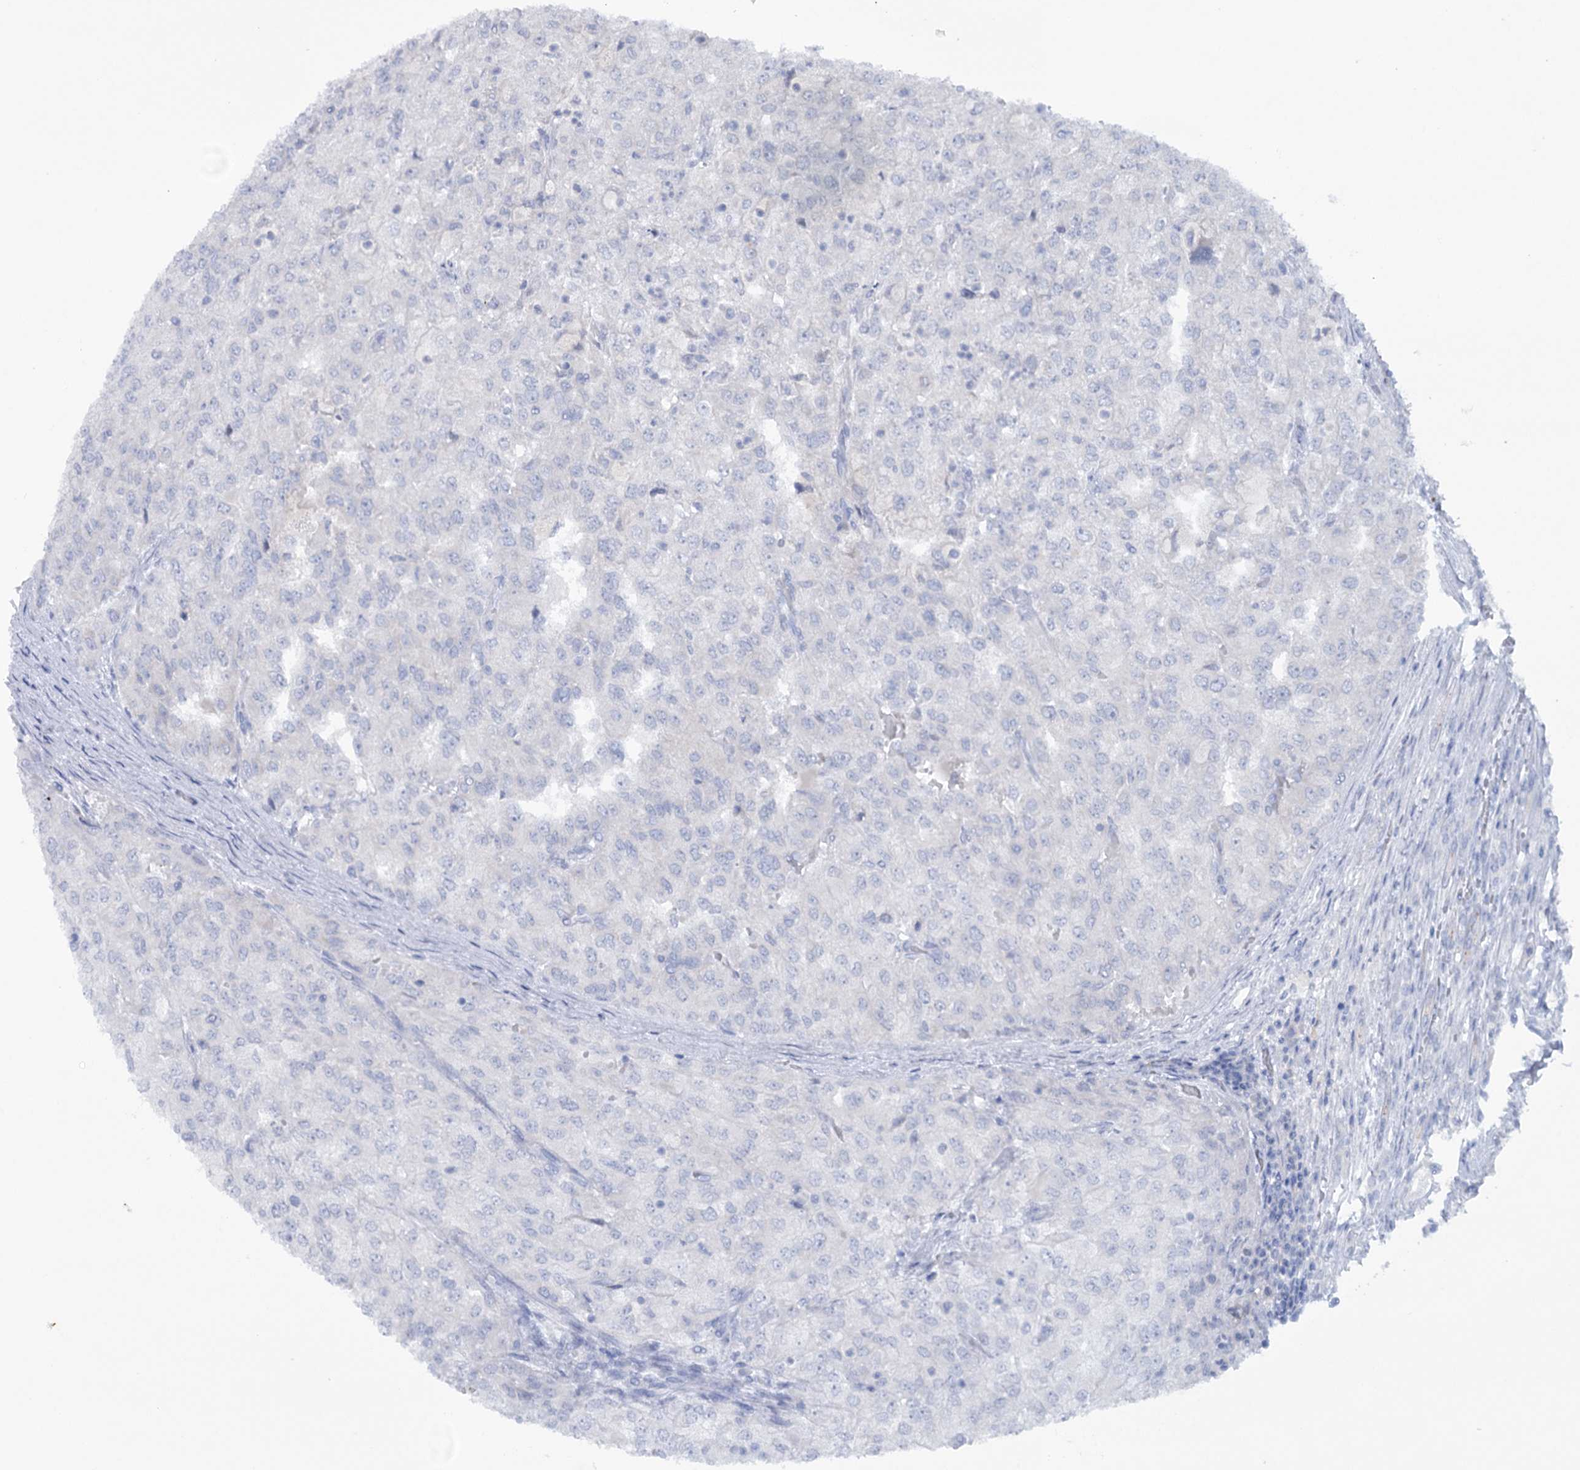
{"staining": {"intensity": "negative", "quantity": "none", "location": "none"}, "tissue": "renal cancer", "cell_type": "Tumor cells", "image_type": "cancer", "snomed": [{"axis": "morphology", "description": "Adenocarcinoma, NOS"}, {"axis": "topography", "description": "Kidney"}], "caption": "Immunohistochemistry (IHC) of human renal cancer displays no expression in tumor cells. Brightfield microscopy of immunohistochemistry (IHC) stained with DAB (brown) and hematoxylin (blue), captured at high magnification.", "gene": "MTCH2", "patient": {"sex": "female", "age": 54}}